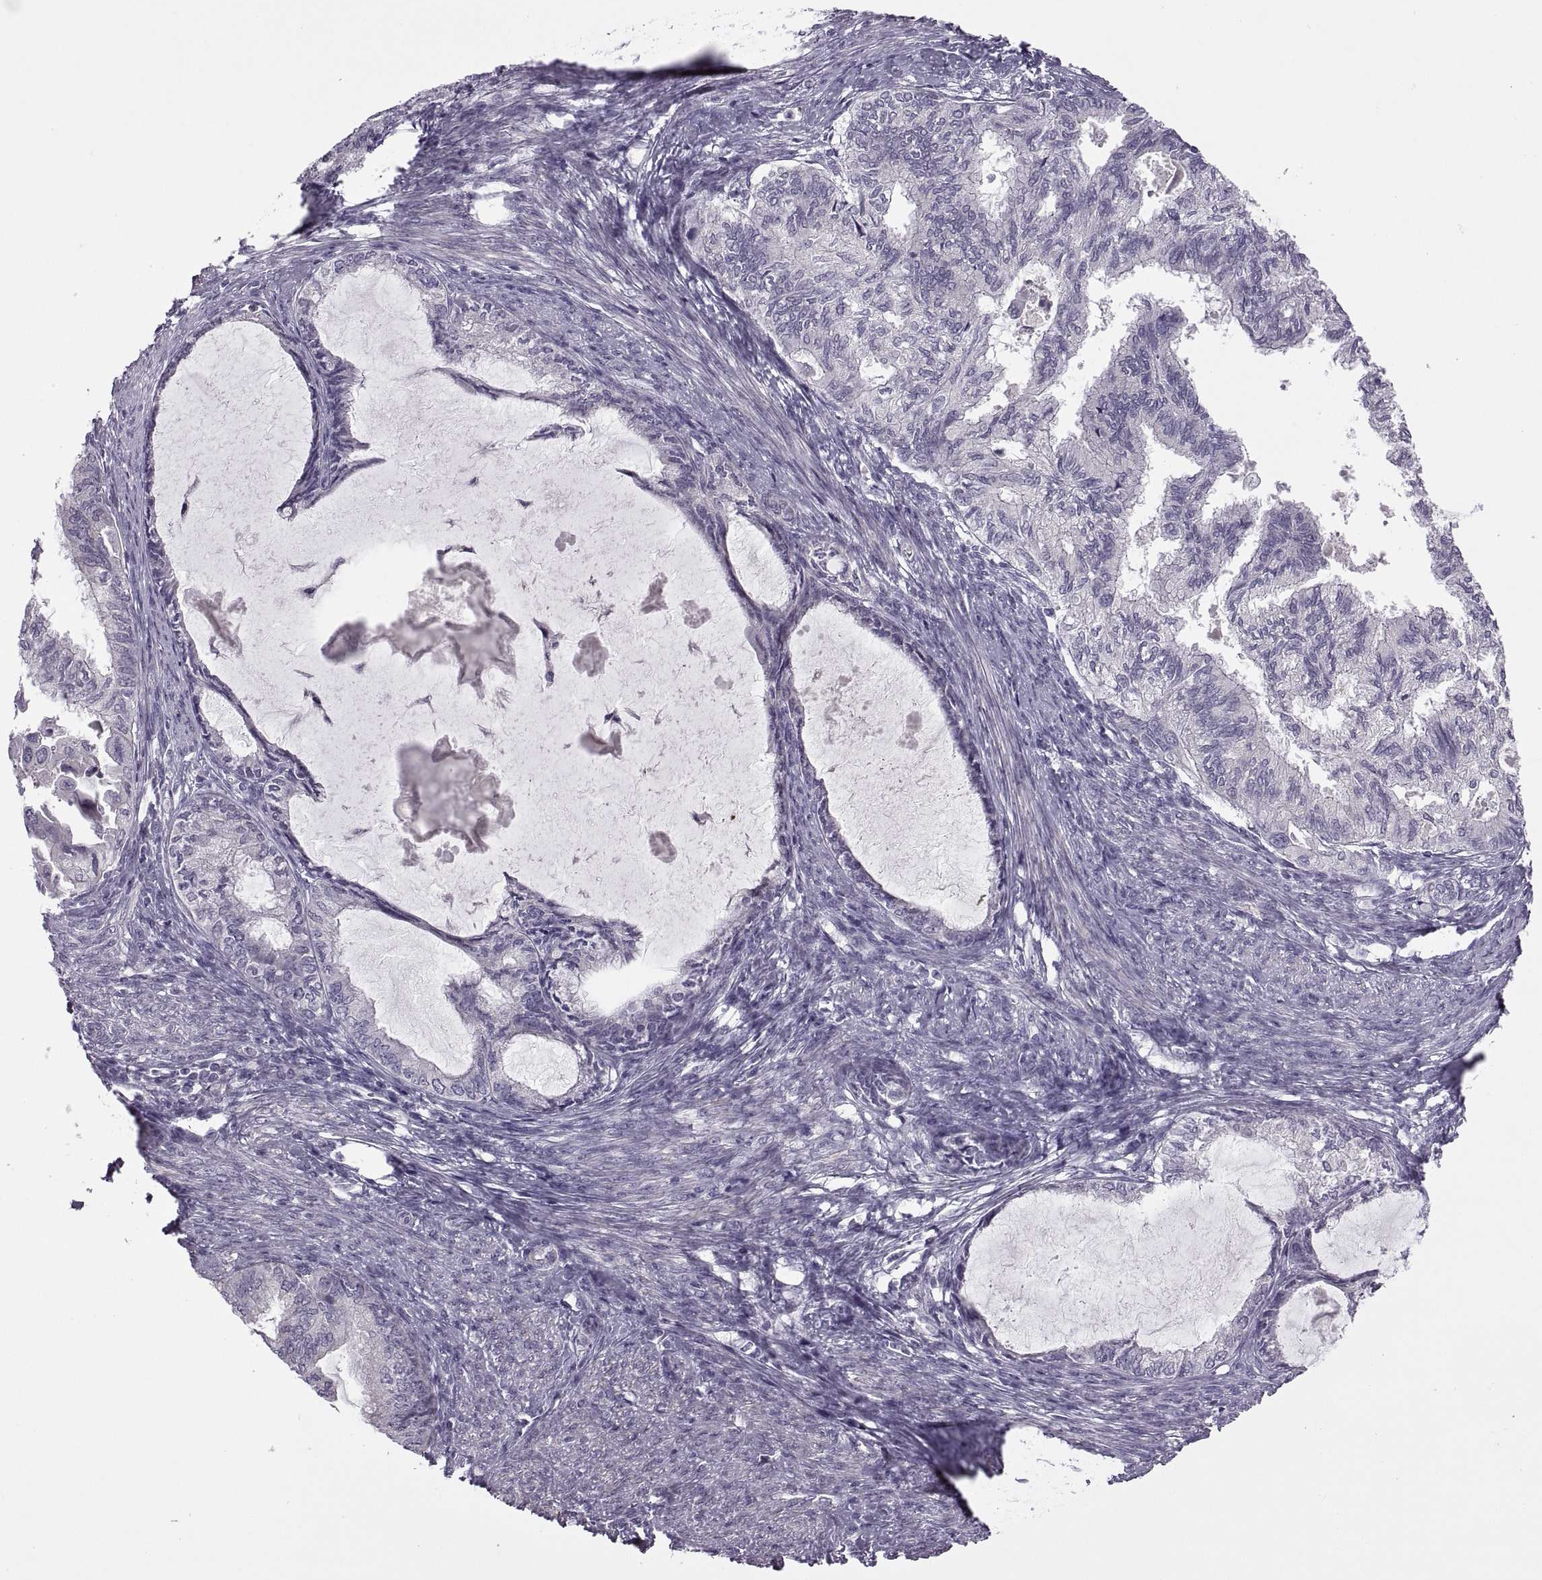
{"staining": {"intensity": "negative", "quantity": "none", "location": "none"}, "tissue": "endometrial cancer", "cell_type": "Tumor cells", "image_type": "cancer", "snomed": [{"axis": "morphology", "description": "Adenocarcinoma, NOS"}, {"axis": "topography", "description": "Endometrium"}], "caption": "The photomicrograph reveals no staining of tumor cells in endometrial cancer.", "gene": "RIPK4", "patient": {"sex": "female", "age": 86}}